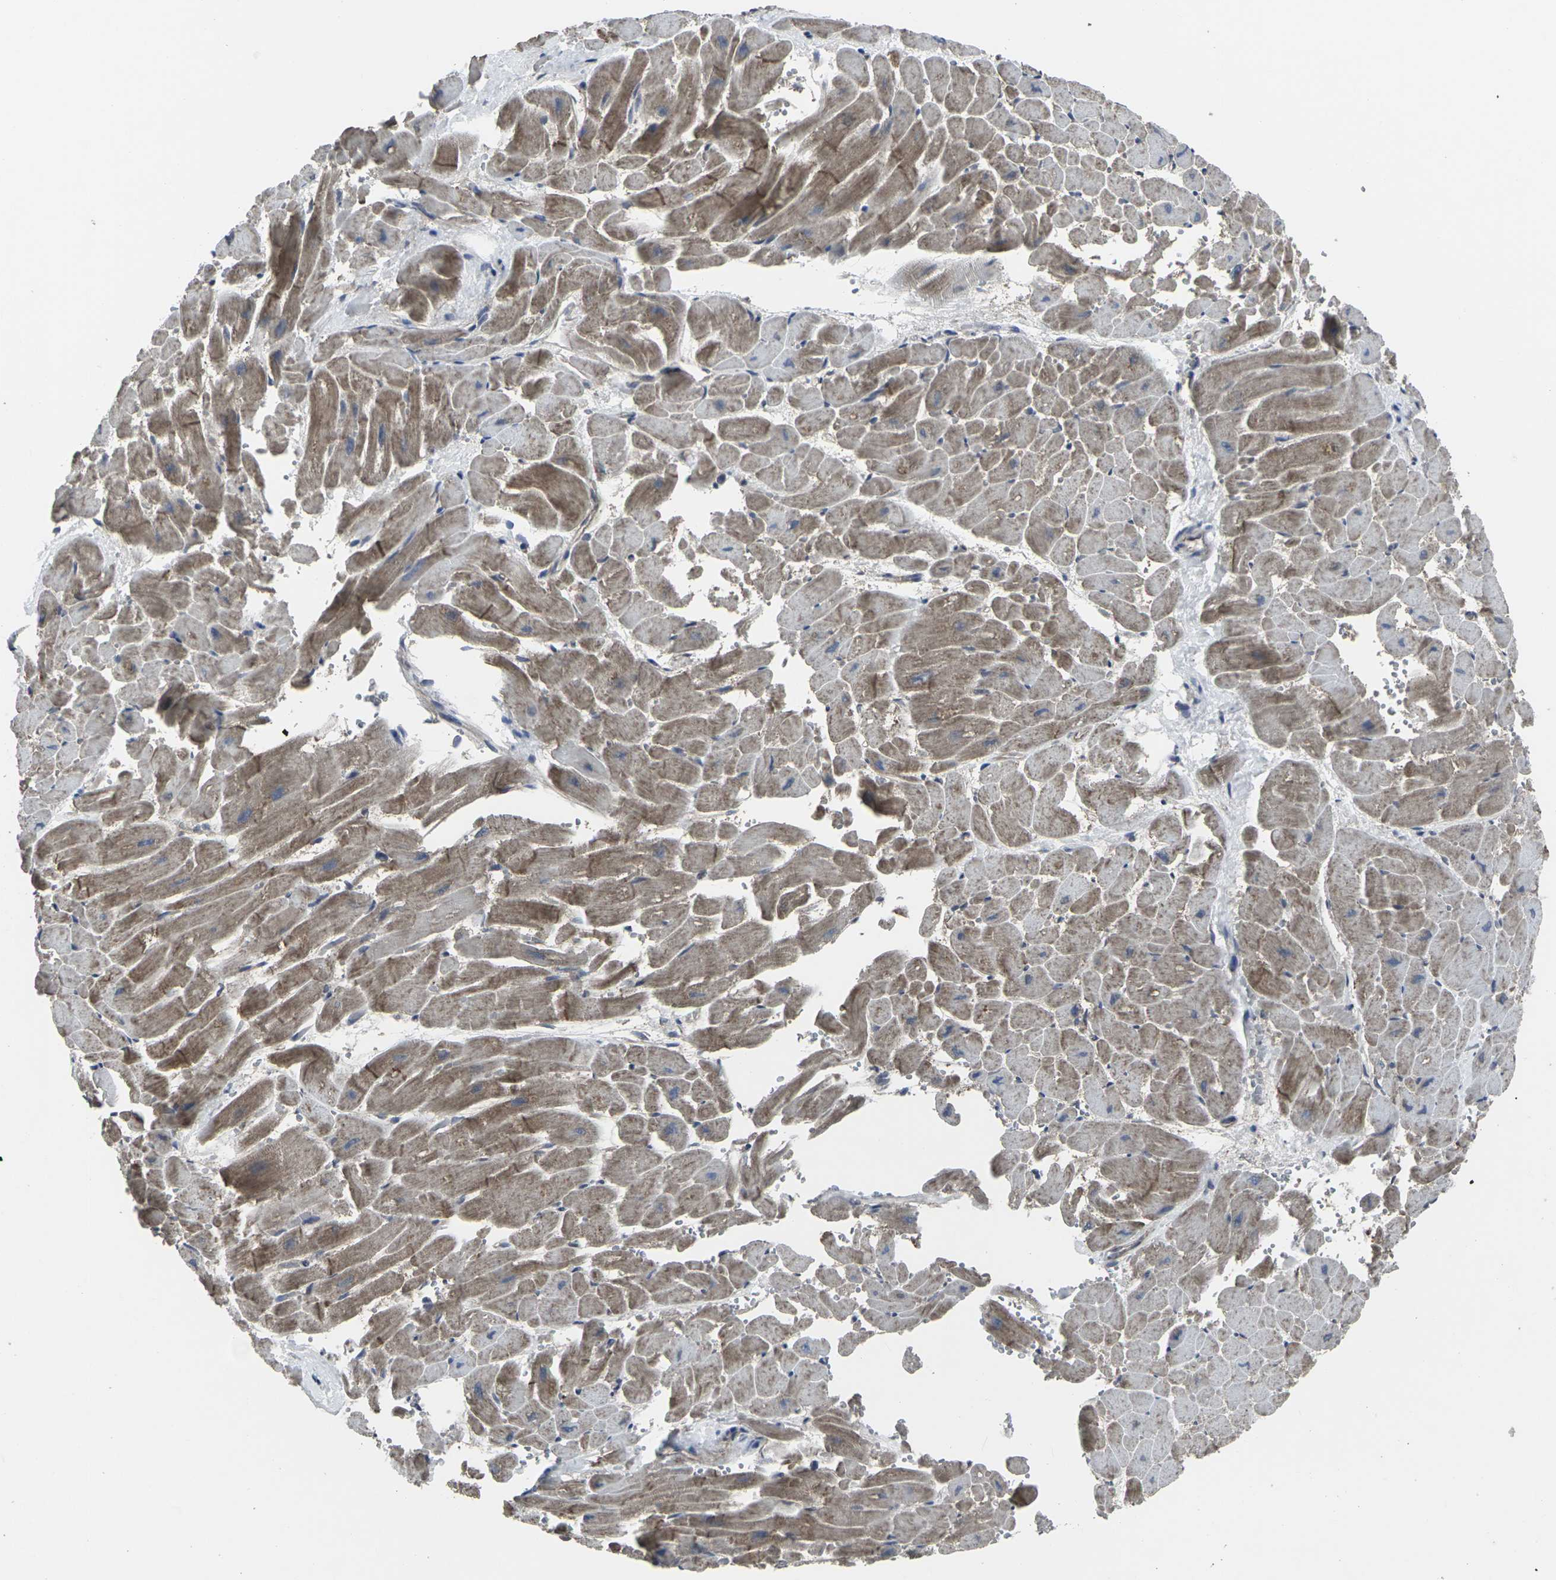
{"staining": {"intensity": "moderate", "quantity": ">75%", "location": "cytoplasmic/membranous"}, "tissue": "heart muscle", "cell_type": "Cardiomyocytes", "image_type": "normal", "snomed": [{"axis": "morphology", "description": "Normal tissue, NOS"}, {"axis": "topography", "description": "Heart"}], "caption": "IHC of benign heart muscle displays medium levels of moderate cytoplasmic/membranous positivity in approximately >75% of cardiomyocytes. The protein of interest is shown in brown color, while the nuclei are stained blue.", "gene": "MAPKAPK2", "patient": {"sex": "male", "age": 45}}